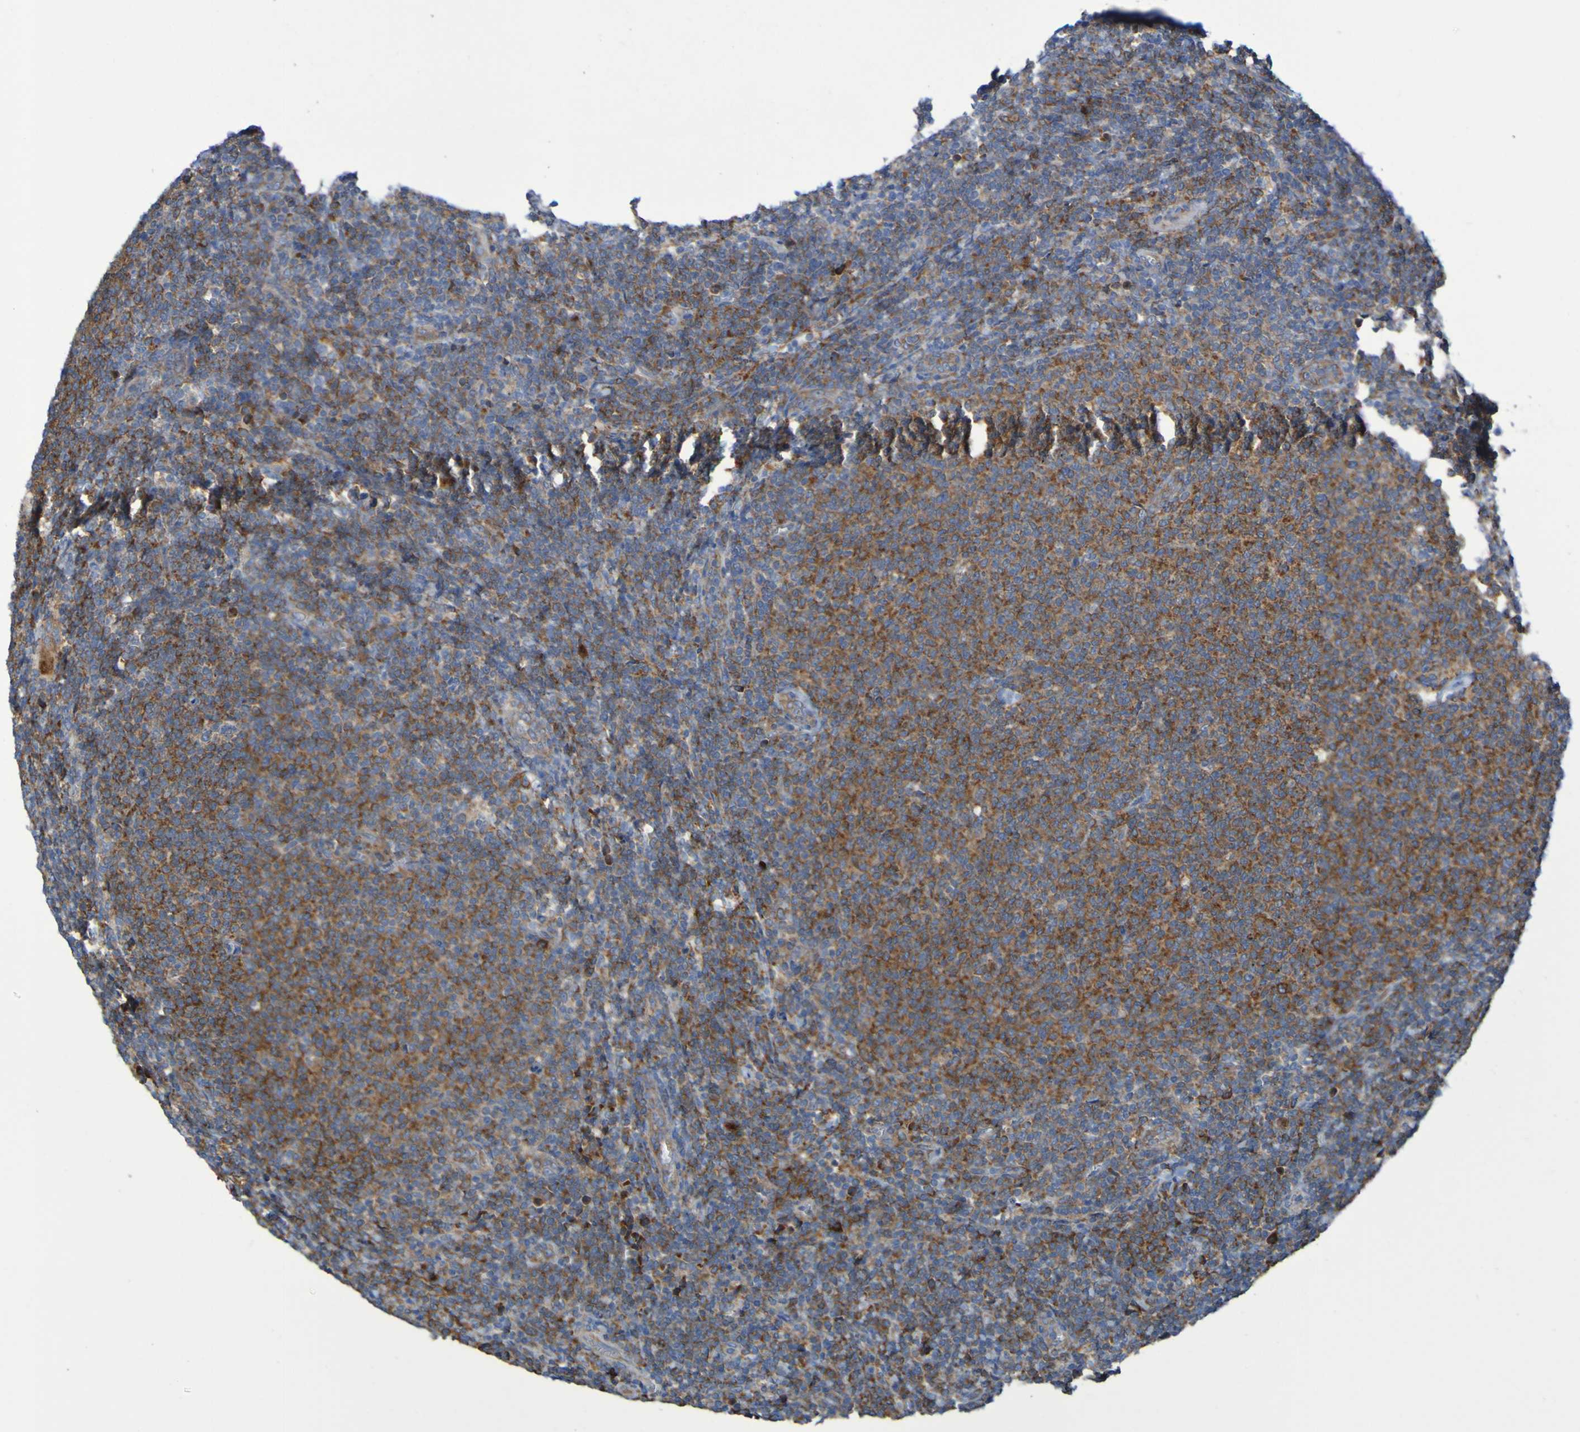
{"staining": {"intensity": "moderate", "quantity": "25%-75%", "location": "cytoplasmic/membranous"}, "tissue": "lymphoma", "cell_type": "Tumor cells", "image_type": "cancer", "snomed": [{"axis": "morphology", "description": "Malignant lymphoma, non-Hodgkin's type, Low grade"}, {"axis": "topography", "description": "Lymph node"}], "caption": "Lymphoma stained for a protein (brown) shows moderate cytoplasmic/membranous positive expression in about 25%-75% of tumor cells.", "gene": "FKBP3", "patient": {"sex": "male", "age": 66}}